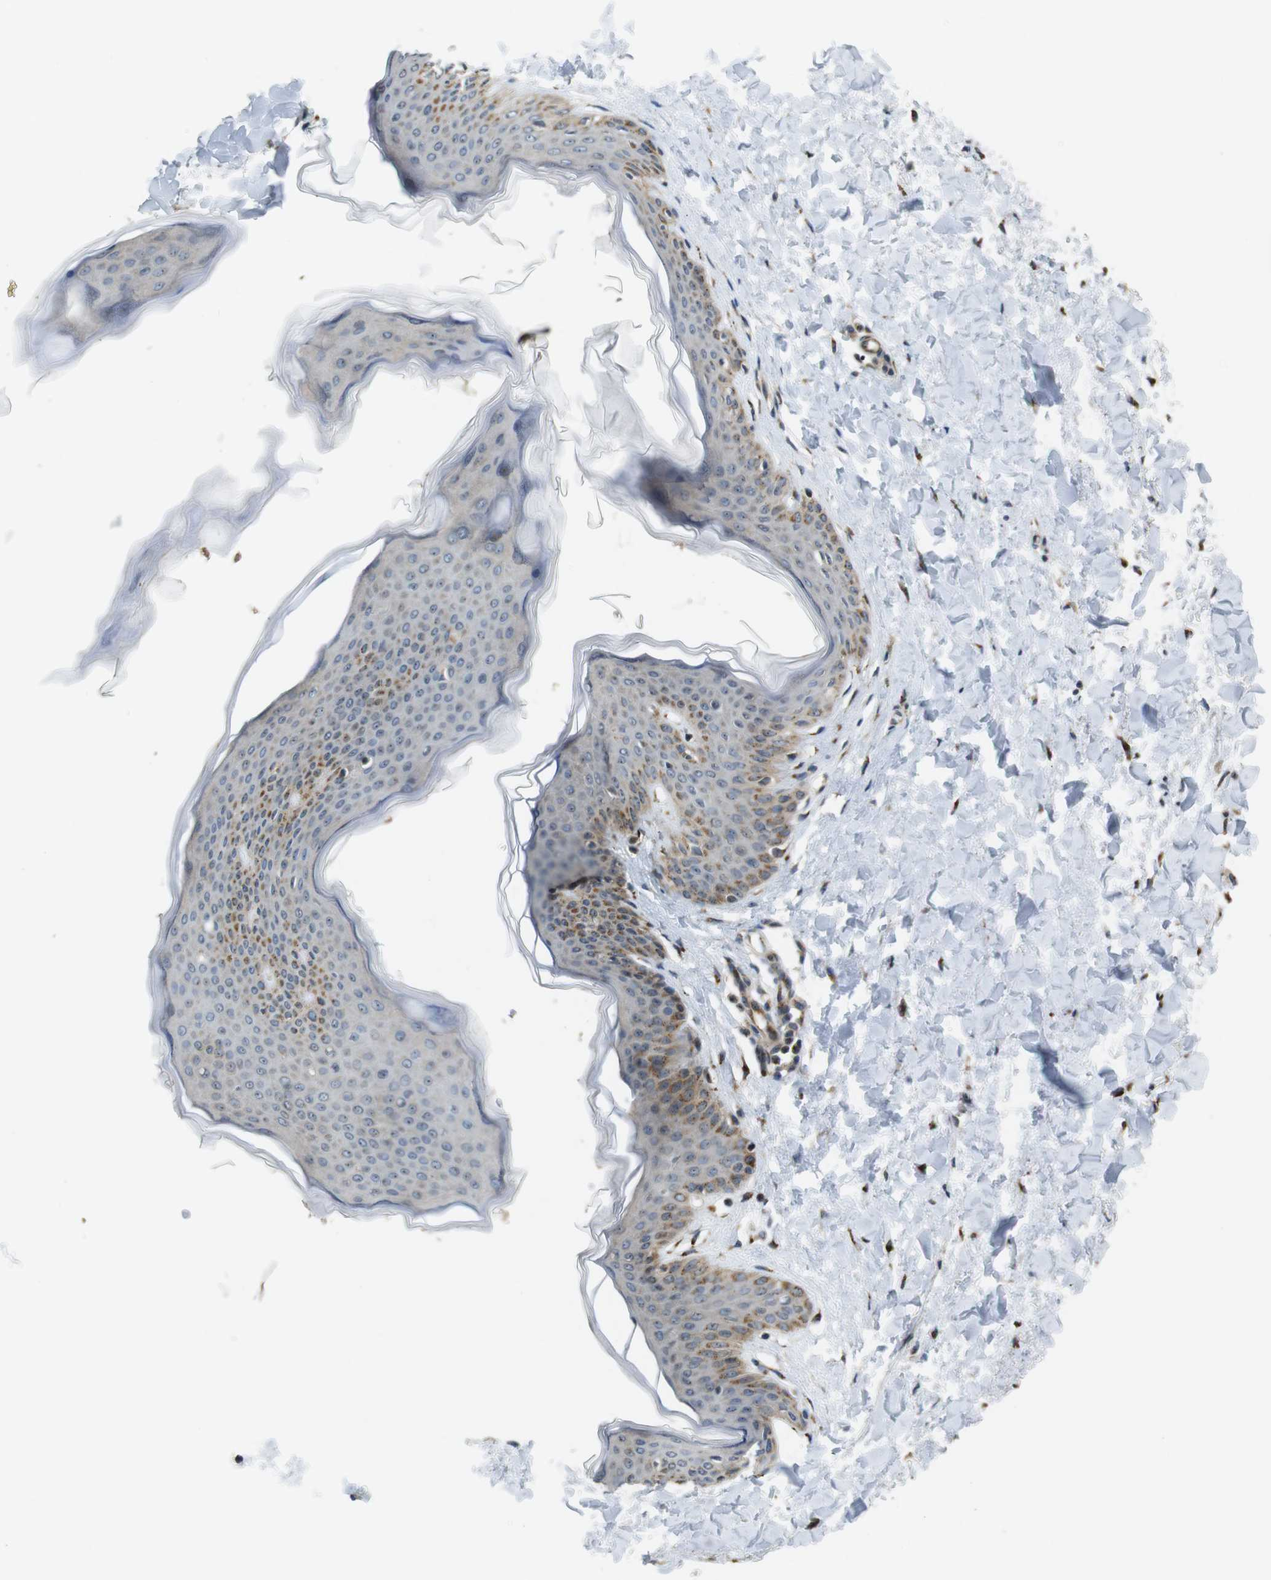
{"staining": {"intensity": "moderate", "quantity": ">75%", "location": "cytoplasmic/membranous"}, "tissue": "skin", "cell_type": "Fibroblasts", "image_type": "normal", "snomed": [{"axis": "morphology", "description": "Normal tissue, NOS"}, {"axis": "topography", "description": "Skin"}], "caption": "Immunohistochemistry histopathology image of benign skin stained for a protein (brown), which displays medium levels of moderate cytoplasmic/membranous positivity in approximately >75% of fibroblasts.", "gene": "TMEM143", "patient": {"sex": "female", "age": 17}}